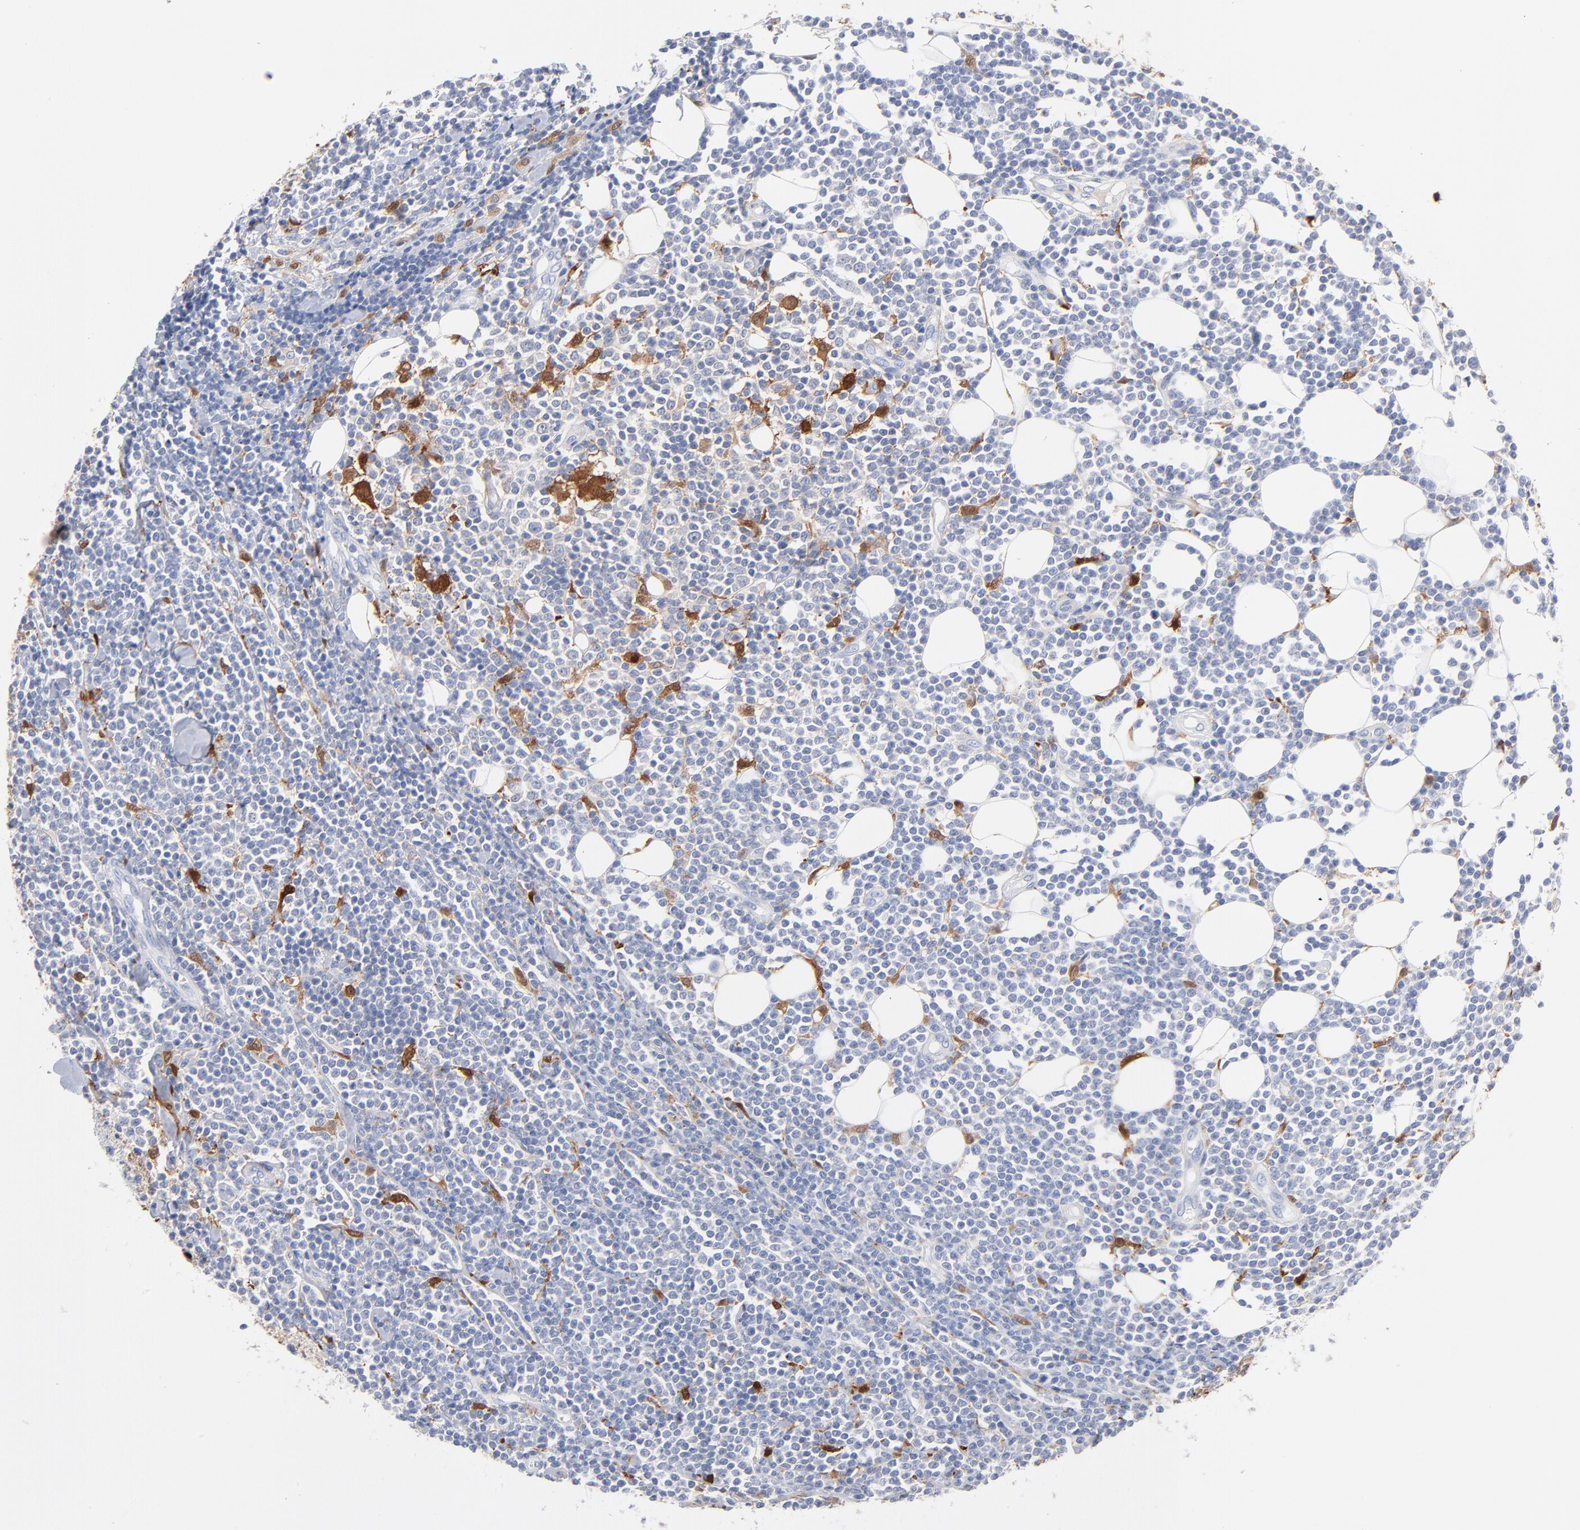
{"staining": {"intensity": "negative", "quantity": "none", "location": "none"}, "tissue": "lymphoma", "cell_type": "Tumor cells", "image_type": "cancer", "snomed": [{"axis": "morphology", "description": "Malignant lymphoma, non-Hodgkin's type, Low grade"}, {"axis": "topography", "description": "Soft tissue"}], "caption": "Micrograph shows no protein positivity in tumor cells of low-grade malignant lymphoma, non-Hodgkin's type tissue.", "gene": "IFIT2", "patient": {"sex": "male", "age": 92}}